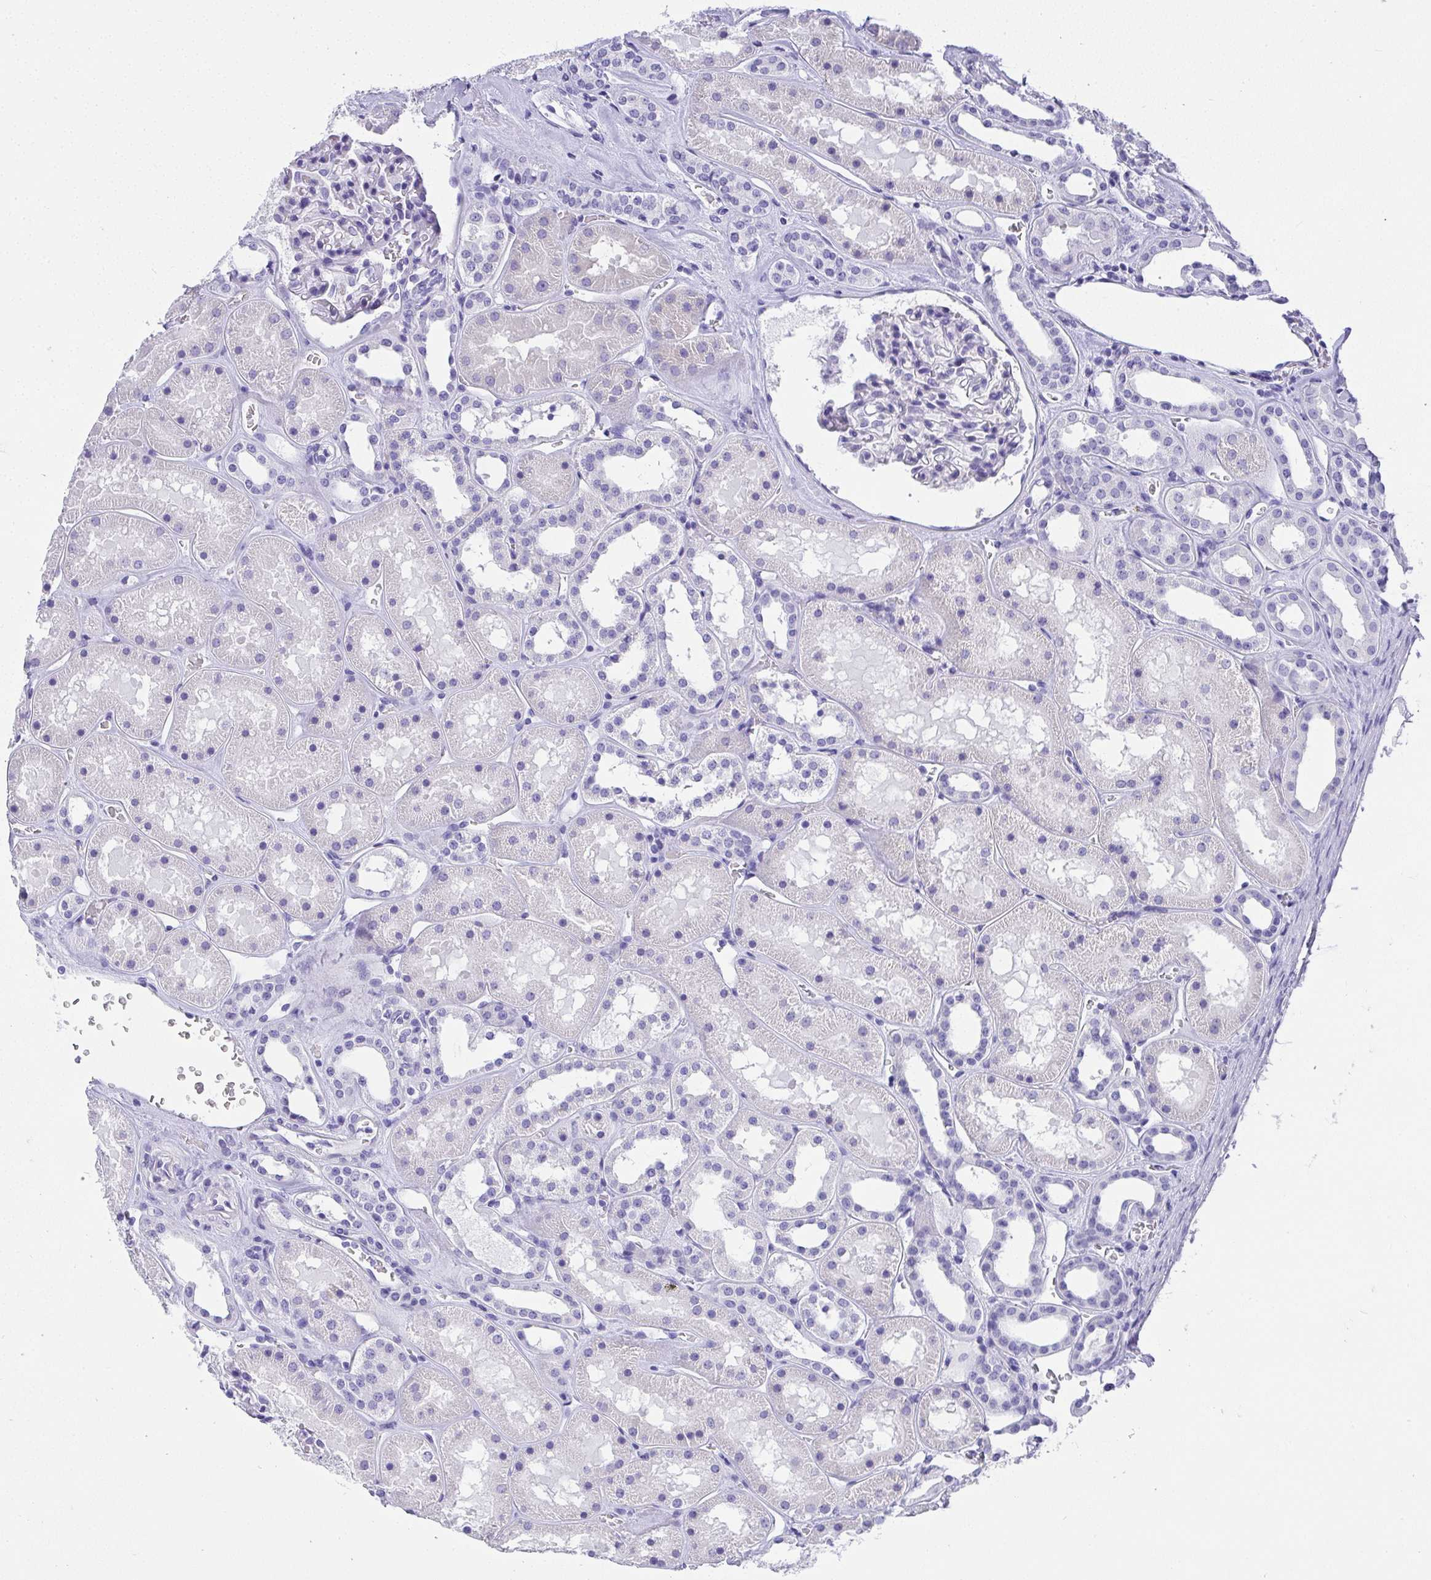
{"staining": {"intensity": "negative", "quantity": "none", "location": "none"}, "tissue": "kidney", "cell_type": "Cells in glomeruli", "image_type": "normal", "snomed": [{"axis": "morphology", "description": "Normal tissue, NOS"}, {"axis": "topography", "description": "Kidney"}], "caption": "Cells in glomeruli are negative for brown protein staining in benign kidney. Brightfield microscopy of IHC stained with DAB (brown) and hematoxylin (blue), captured at high magnification.", "gene": "AVIL", "patient": {"sex": "female", "age": 41}}